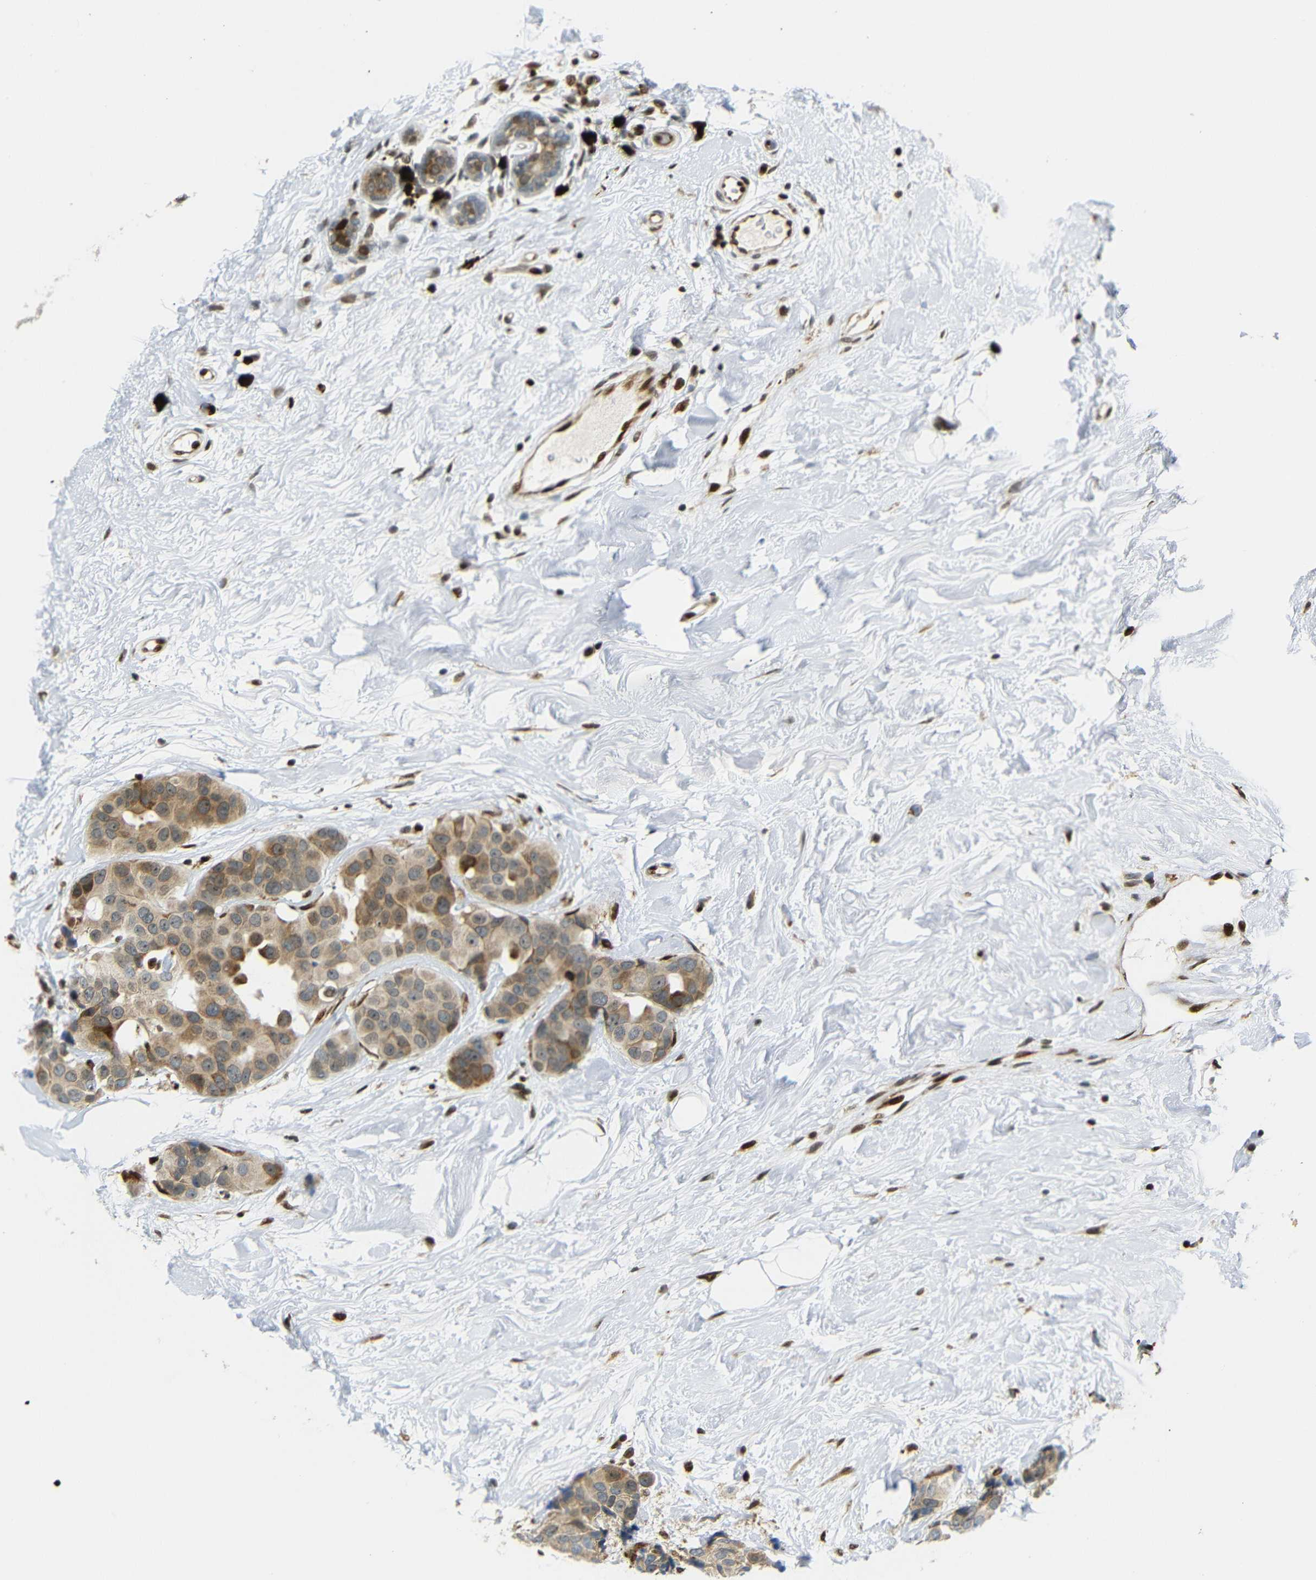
{"staining": {"intensity": "moderate", "quantity": ">75%", "location": "cytoplasmic/membranous"}, "tissue": "breast cancer", "cell_type": "Tumor cells", "image_type": "cancer", "snomed": [{"axis": "morphology", "description": "Normal tissue, NOS"}, {"axis": "morphology", "description": "Duct carcinoma"}, {"axis": "topography", "description": "Breast"}], "caption": "Breast cancer (intraductal carcinoma) stained with a brown dye exhibits moderate cytoplasmic/membranous positive positivity in about >75% of tumor cells.", "gene": "SPCS2", "patient": {"sex": "female", "age": 39}}